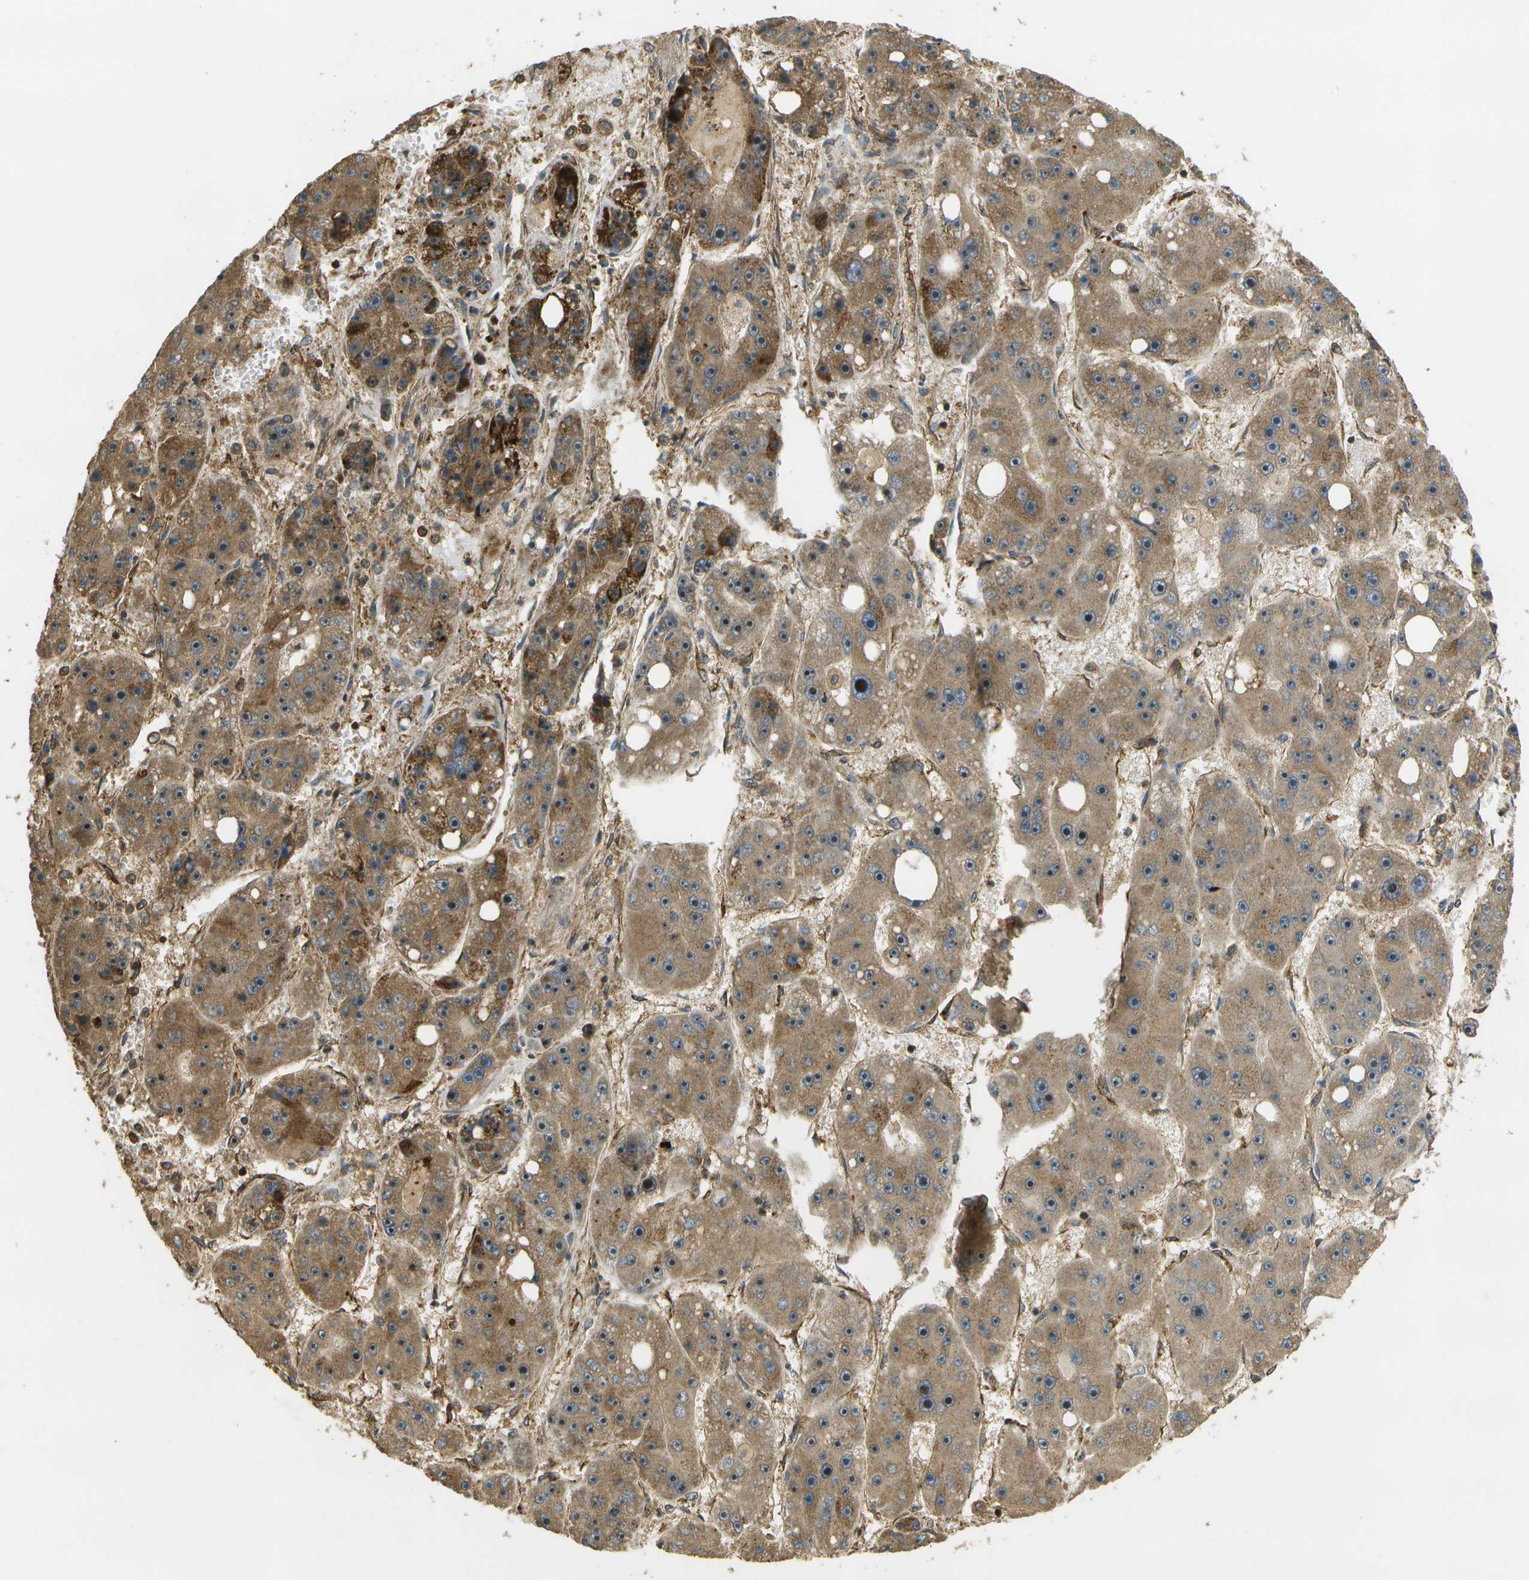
{"staining": {"intensity": "moderate", "quantity": ">75%", "location": "cytoplasmic/membranous,nuclear"}, "tissue": "liver cancer", "cell_type": "Tumor cells", "image_type": "cancer", "snomed": [{"axis": "morphology", "description": "Carcinoma, Hepatocellular, NOS"}, {"axis": "topography", "description": "Liver"}], "caption": "High-power microscopy captured an immunohistochemistry histopathology image of liver cancer (hepatocellular carcinoma), revealing moderate cytoplasmic/membranous and nuclear expression in approximately >75% of tumor cells.", "gene": "LRP12", "patient": {"sex": "female", "age": 61}}